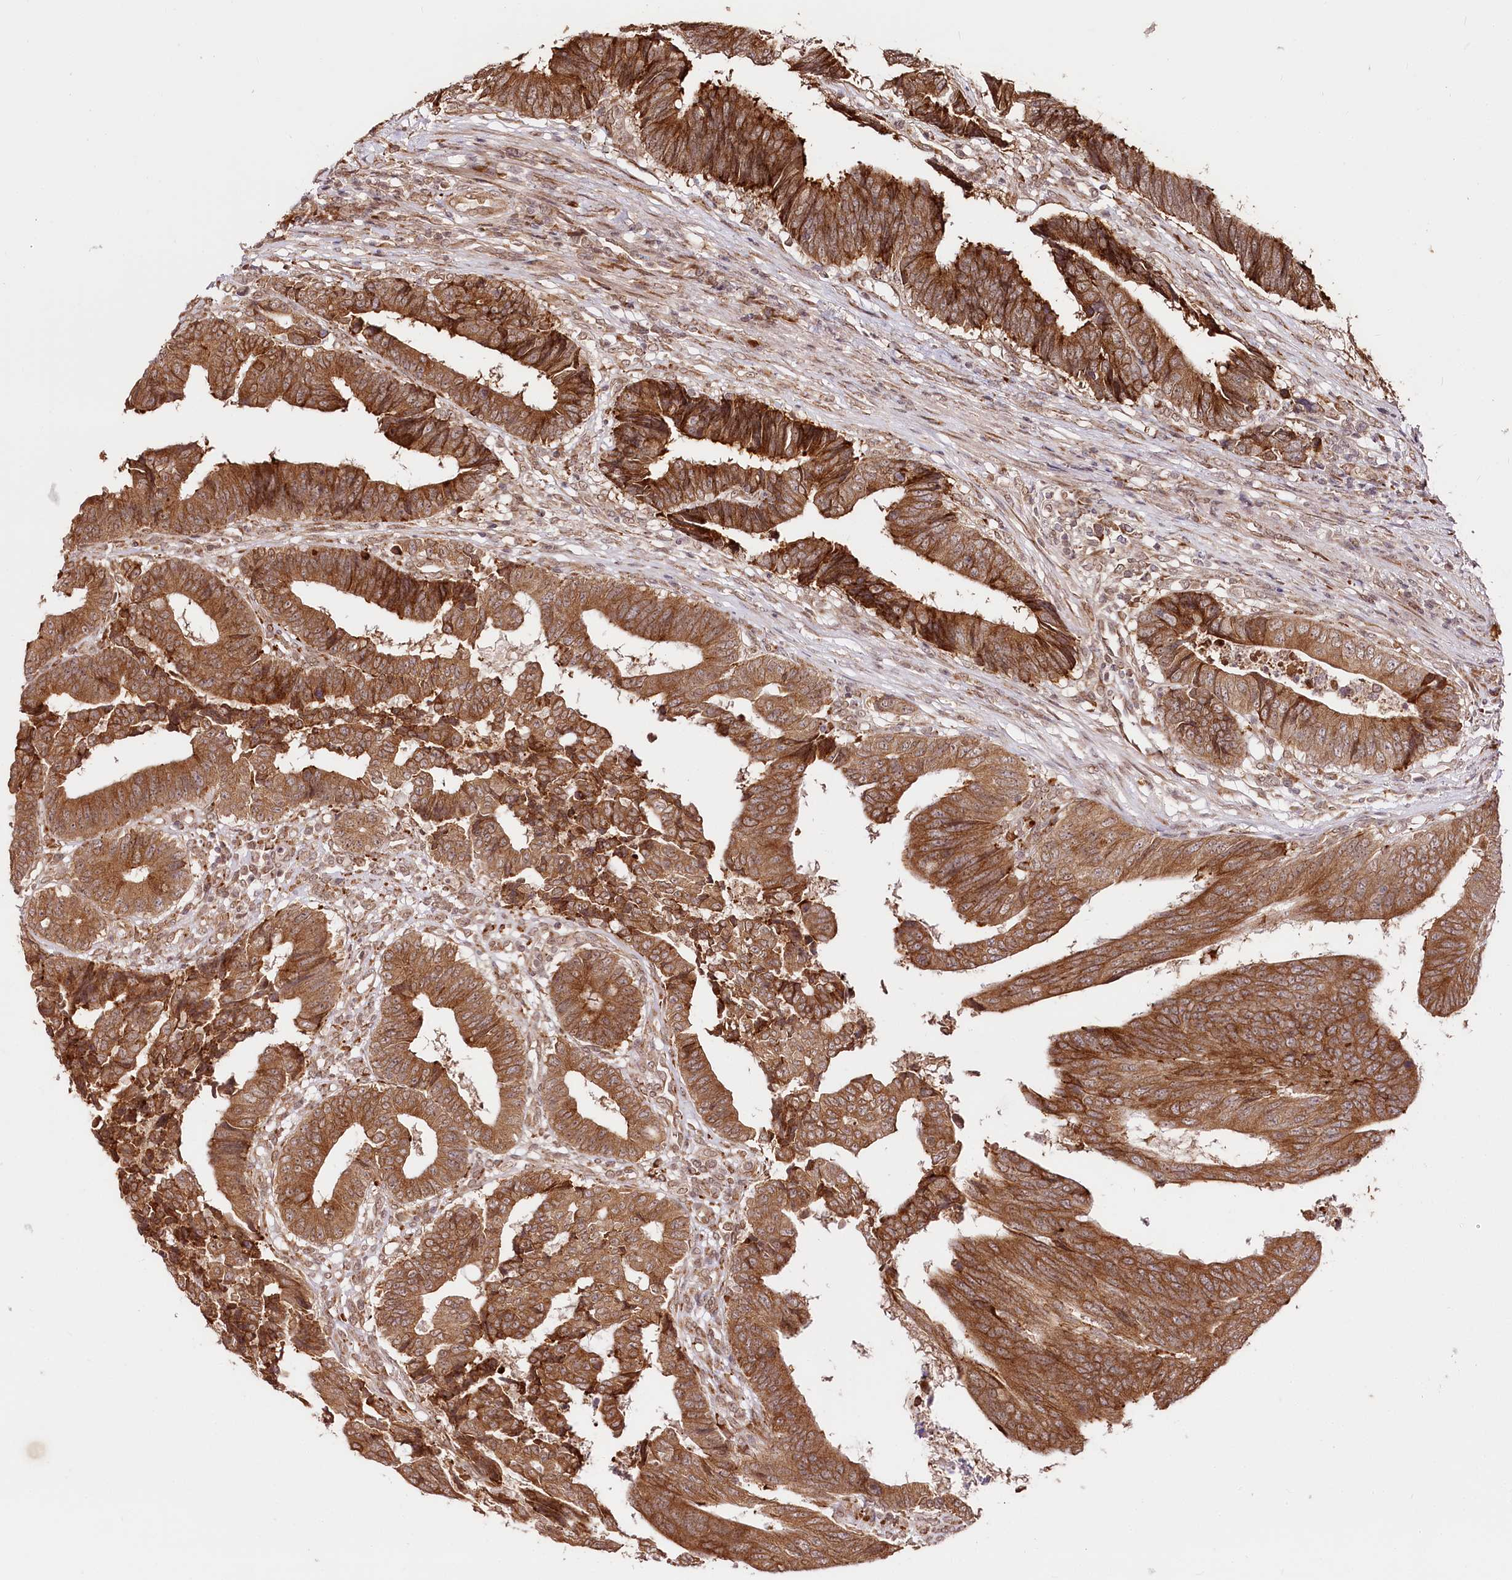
{"staining": {"intensity": "strong", "quantity": ">75%", "location": "cytoplasmic/membranous"}, "tissue": "colorectal cancer", "cell_type": "Tumor cells", "image_type": "cancer", "snomed": [{"axis": "morphology", "description": "Adenocarcinoma, NOS"}, {"axis": "topography", "description": "Rectum"}], "caption": "An image of colorectal cancer stained for a protein shows strong cytoplasmic/membranous brown staining in tumor cells.", "gene": "ENSG00000144785", "patient": {"sex": "male", "age": 84}}